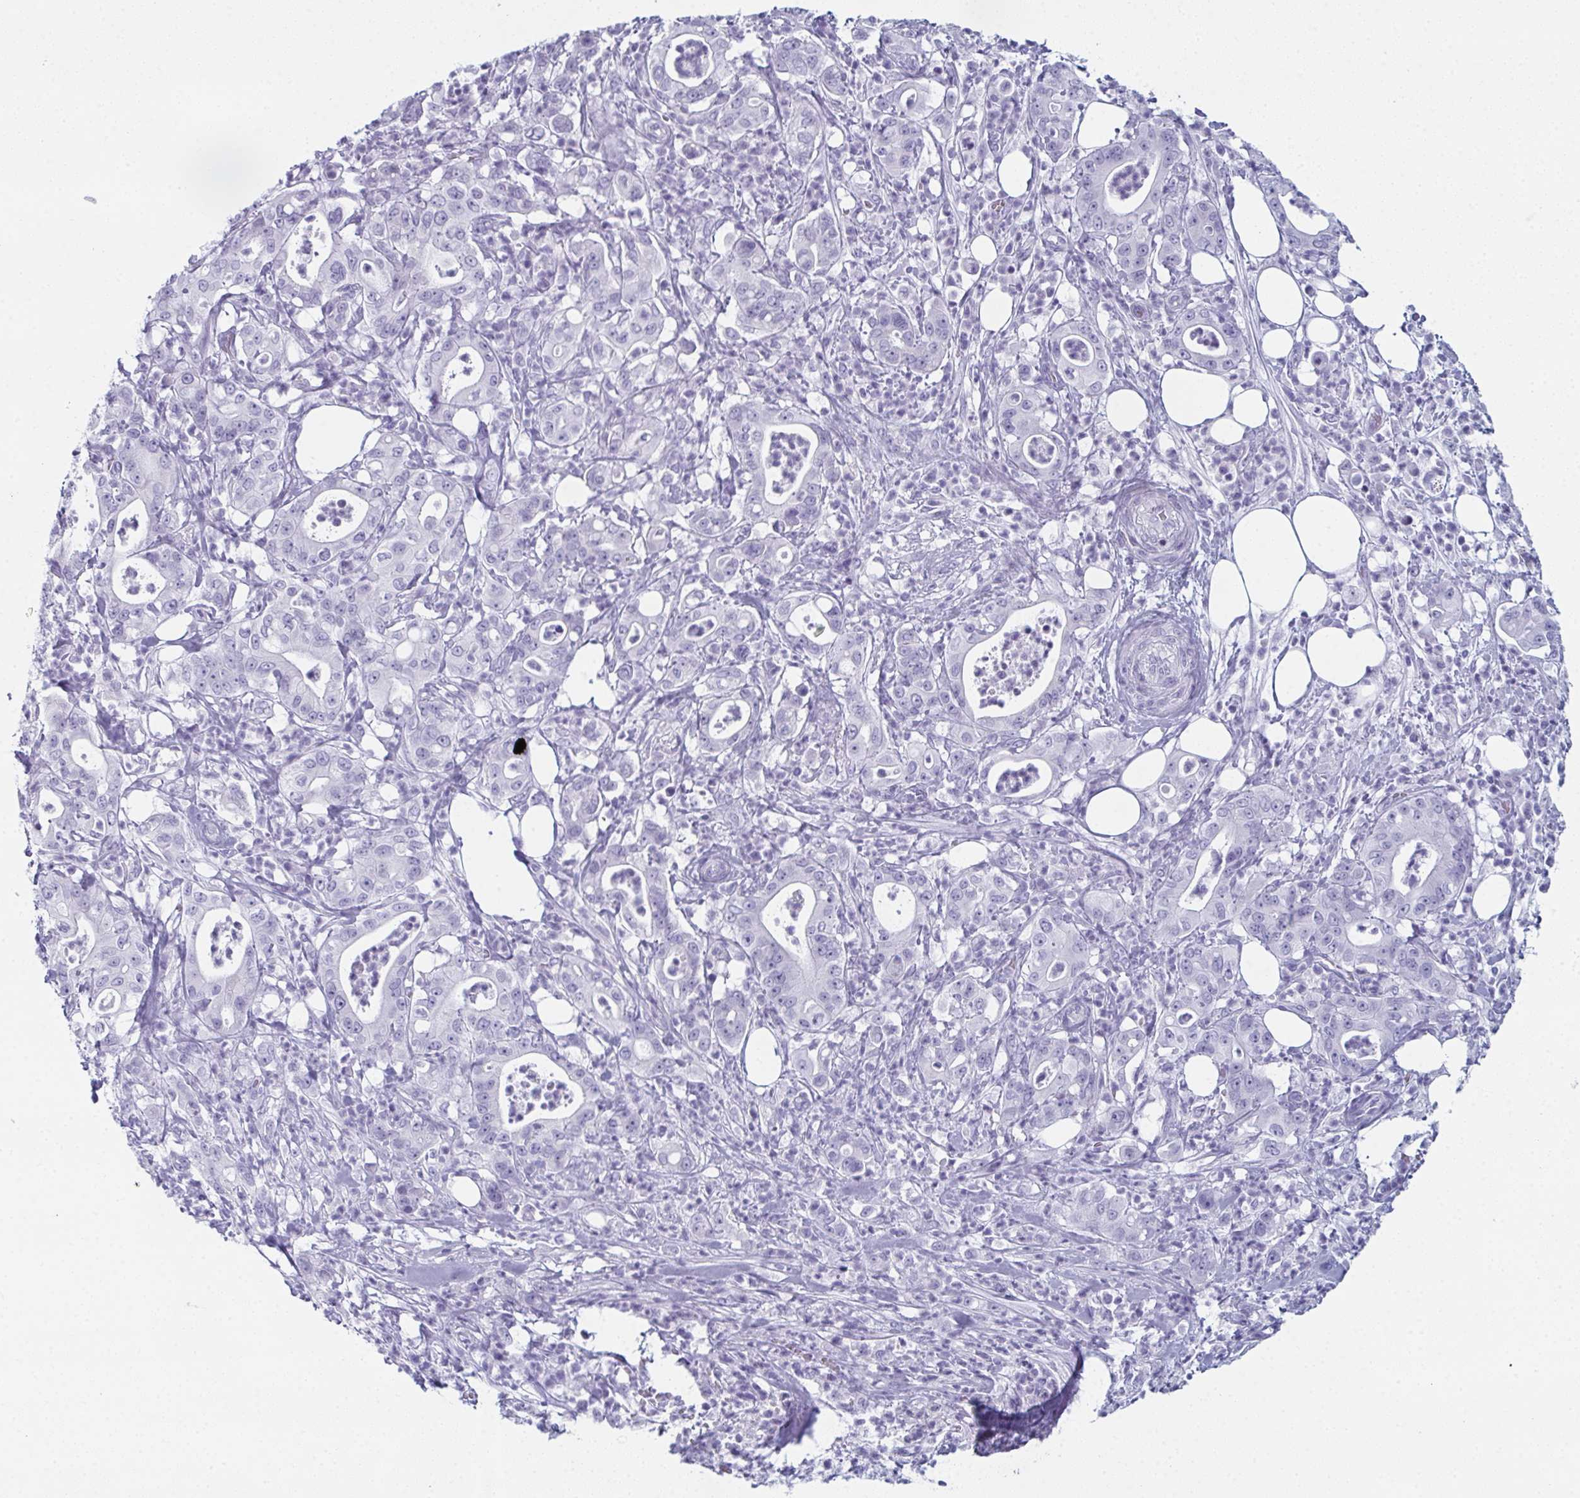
{"staining": {"intensity": "negative", "quantity": "none", "location": "none"}, "tissue": "pancreatic cancer", "cell_type": "Tumor cells", "image_type": "cancer", "snomed": [{"axis": "morphology", "description": "Adenocarcinoma, NOS"}, {"axis": "topography", "description": "Pancreas"}], "caption": "Immunohistochemistry of human pancreatic cancer exhibits no expression in tumor cells.", "gene": "ENKUR", "patient": {"sex": "male", "age": 71}}